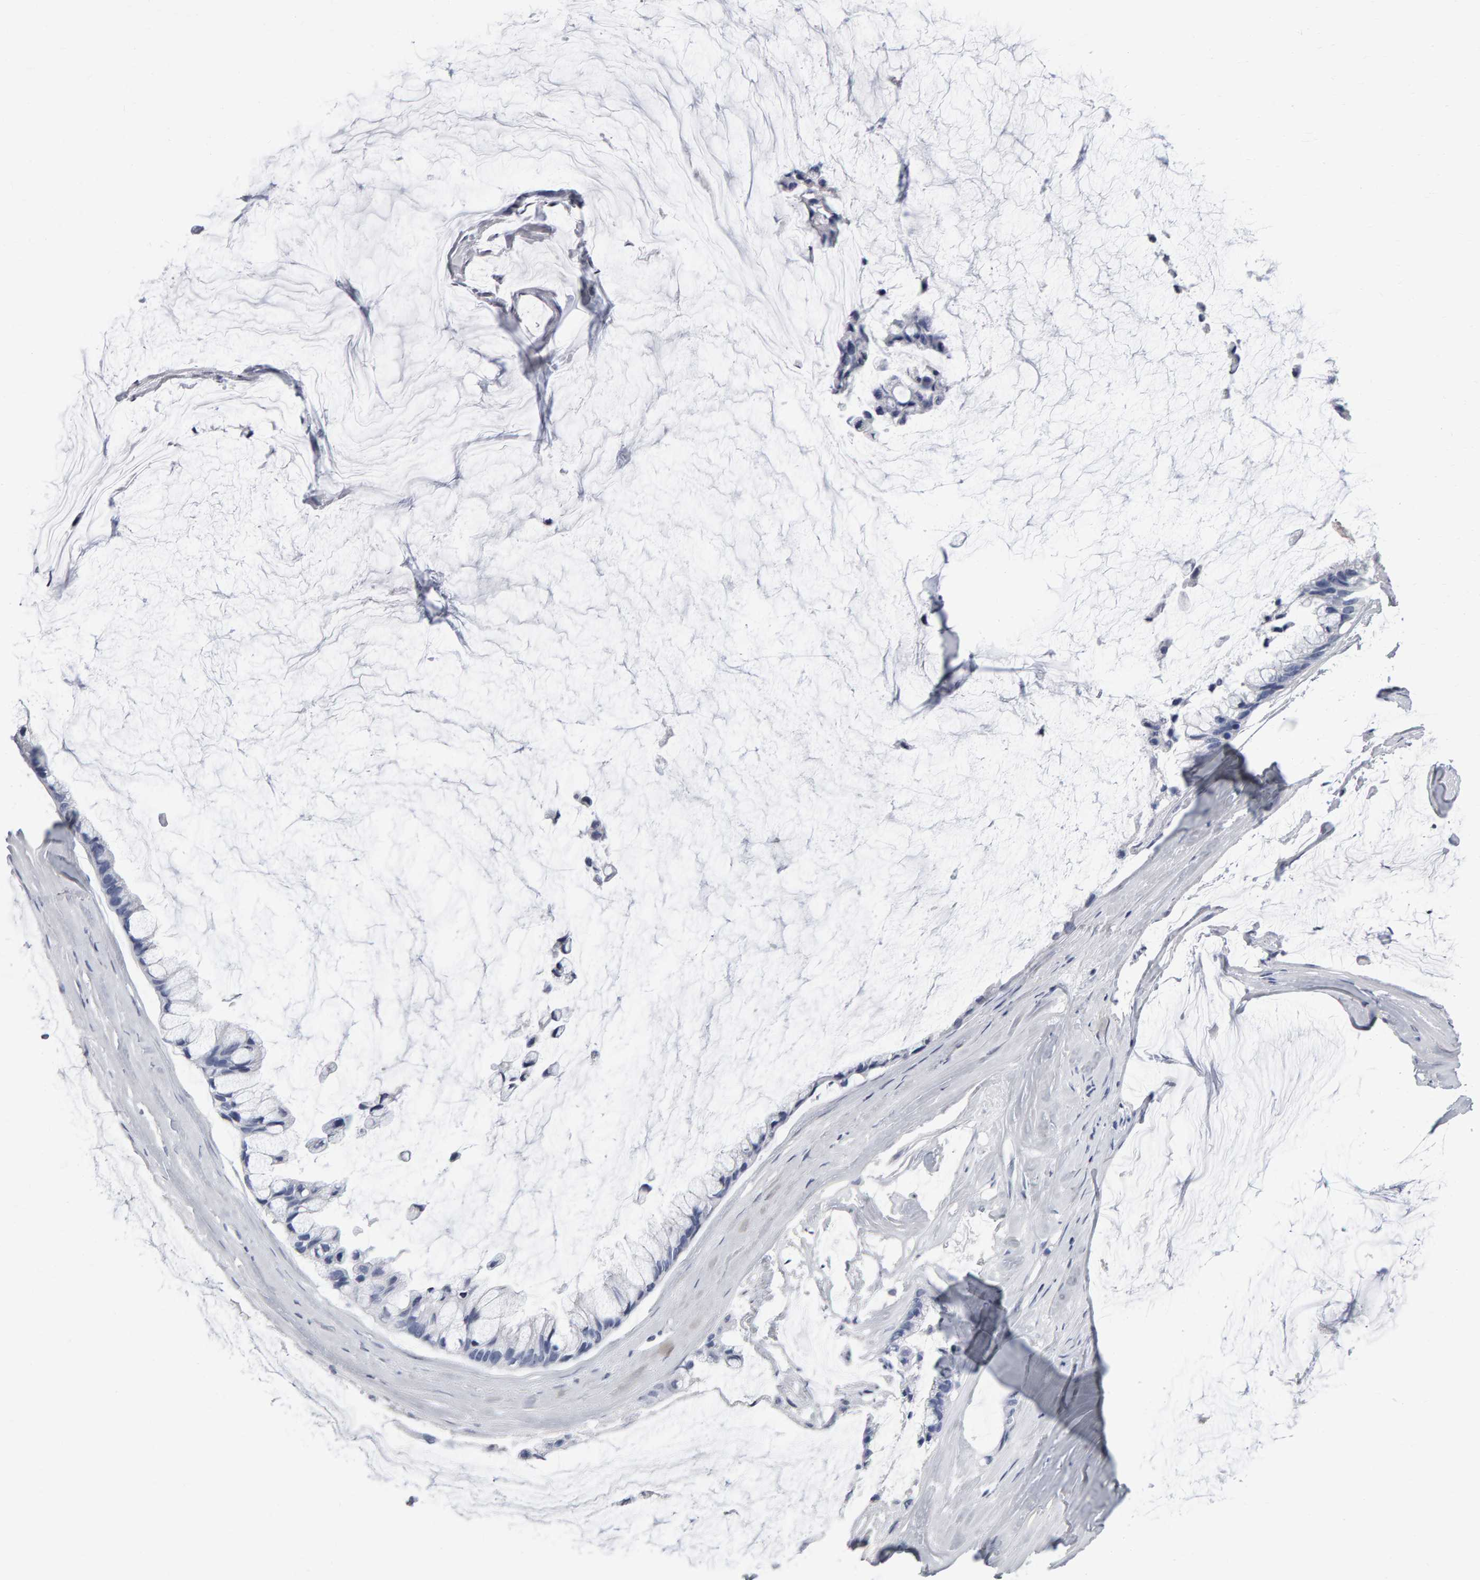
{"staining": {"intensity": "negative", "quantity": "none", "location": "none"}, "tissue": "ovarian cancer", "cell_type": "Tumor cells", "image_type": "cancer", "snomed": [{"axis": "morphology", "description": "Cystadenocarcinoma, mucinous, NOS"}, {"axis": "topography", "description": "Ovary"}], "caption": "Immunohistochemistry histopathology image of neoplastic tissue: human ovarian mucinous cystadenocarcinoma stained with DAB demonstrates no significant protein positivity in tumor cells.", "gene": "NCDN", "patient": {"sex": "female", "age": 39}}